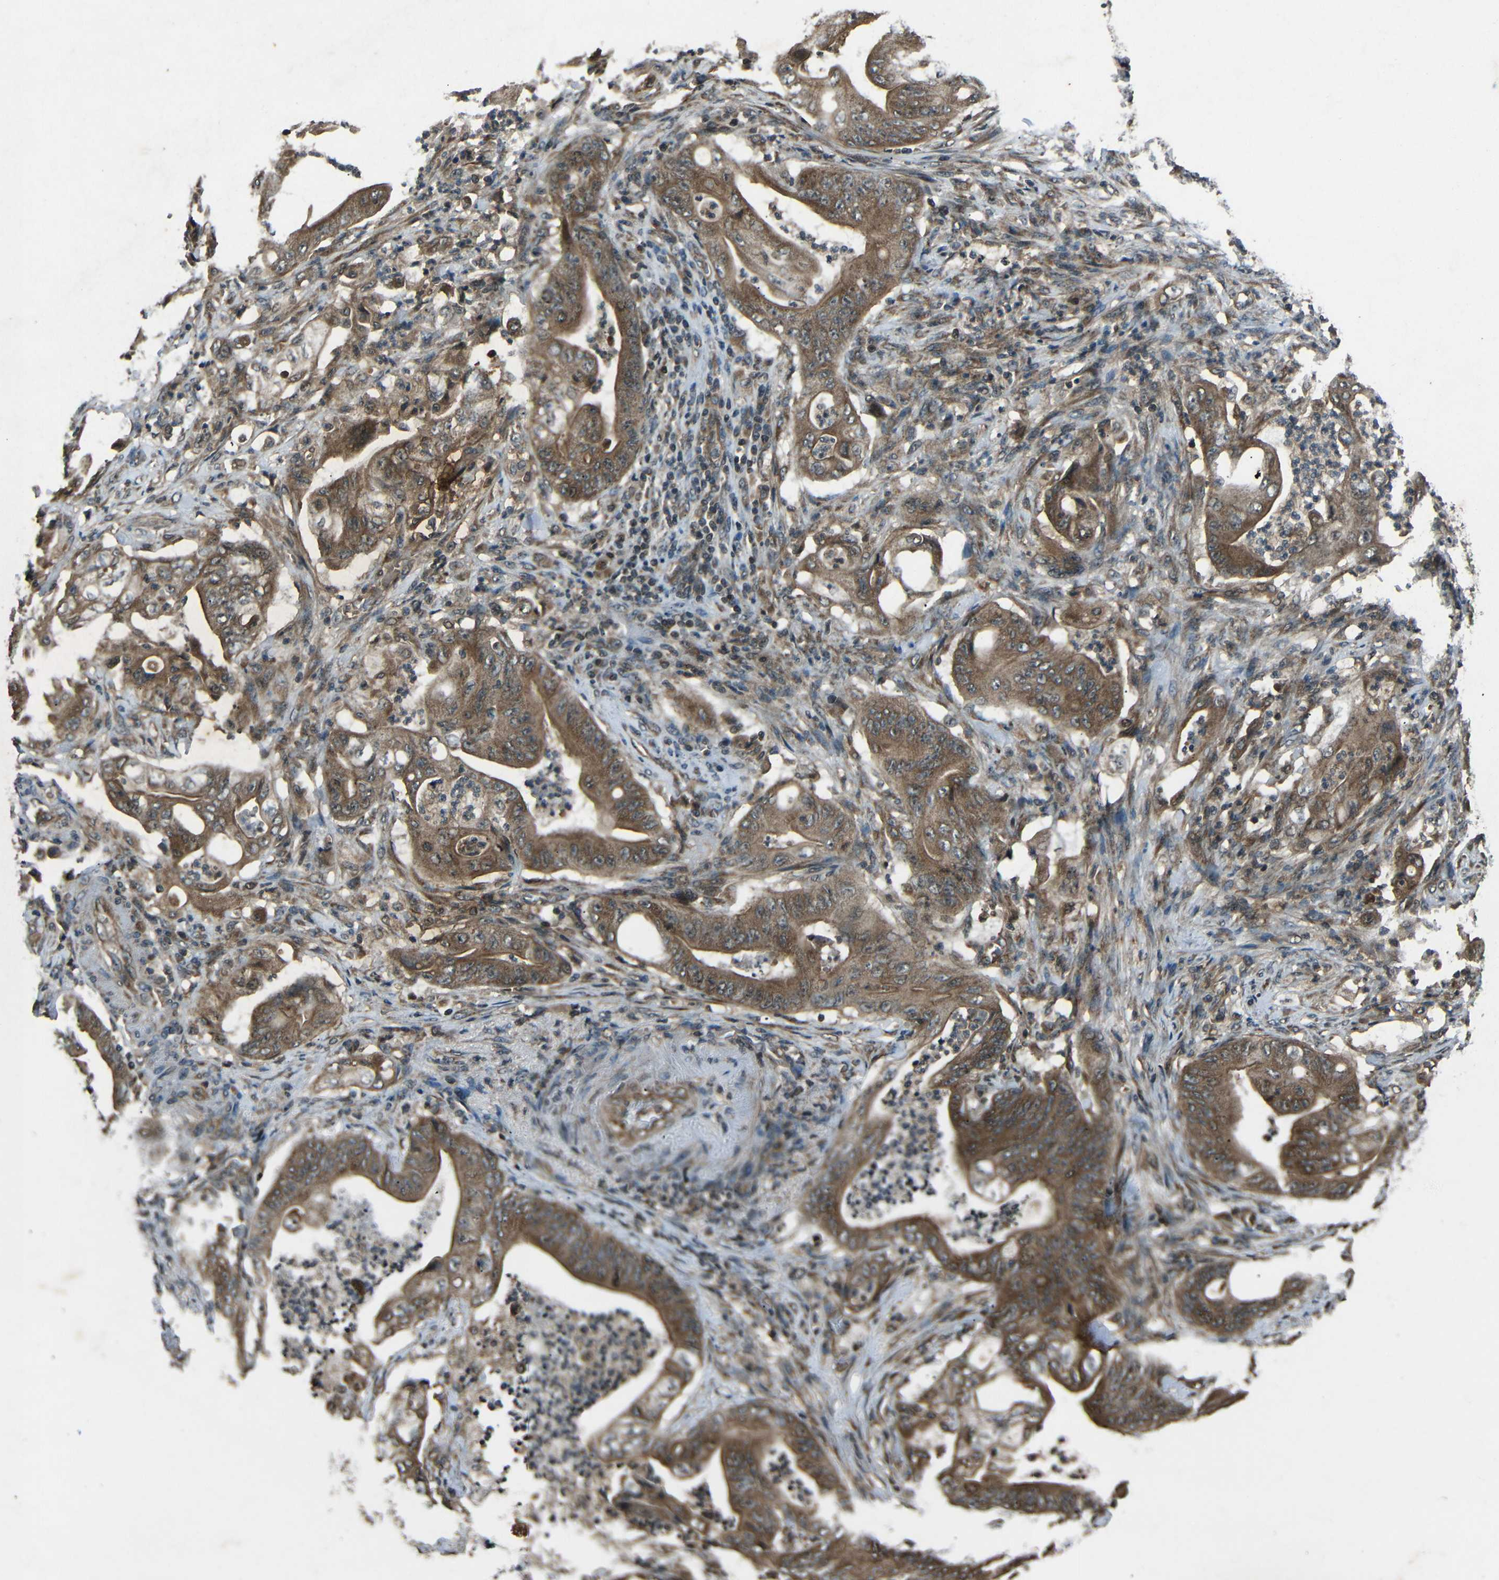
{"staining": {"intensity": "moderate", "quantity": ">75%", "location": "cytoplasmic/membranous"}, "tissue": "stomach cancer", "cell_type": "Tumor cells", "image_type": "cancer", "snomed": [{"axis": "morphology", "description": "Adenocarcinoma, NOS"}, {"axis": "topography", "description": "Stomach"}], "caption": "A medium amount of moderate cytoplasmic/membranous expression is identified in approximately >75% of tumor cells in adenocarcinoma (stomach) tissue.", "gene": "PLK2", "patient": {"sex": "female", "age": 73}}